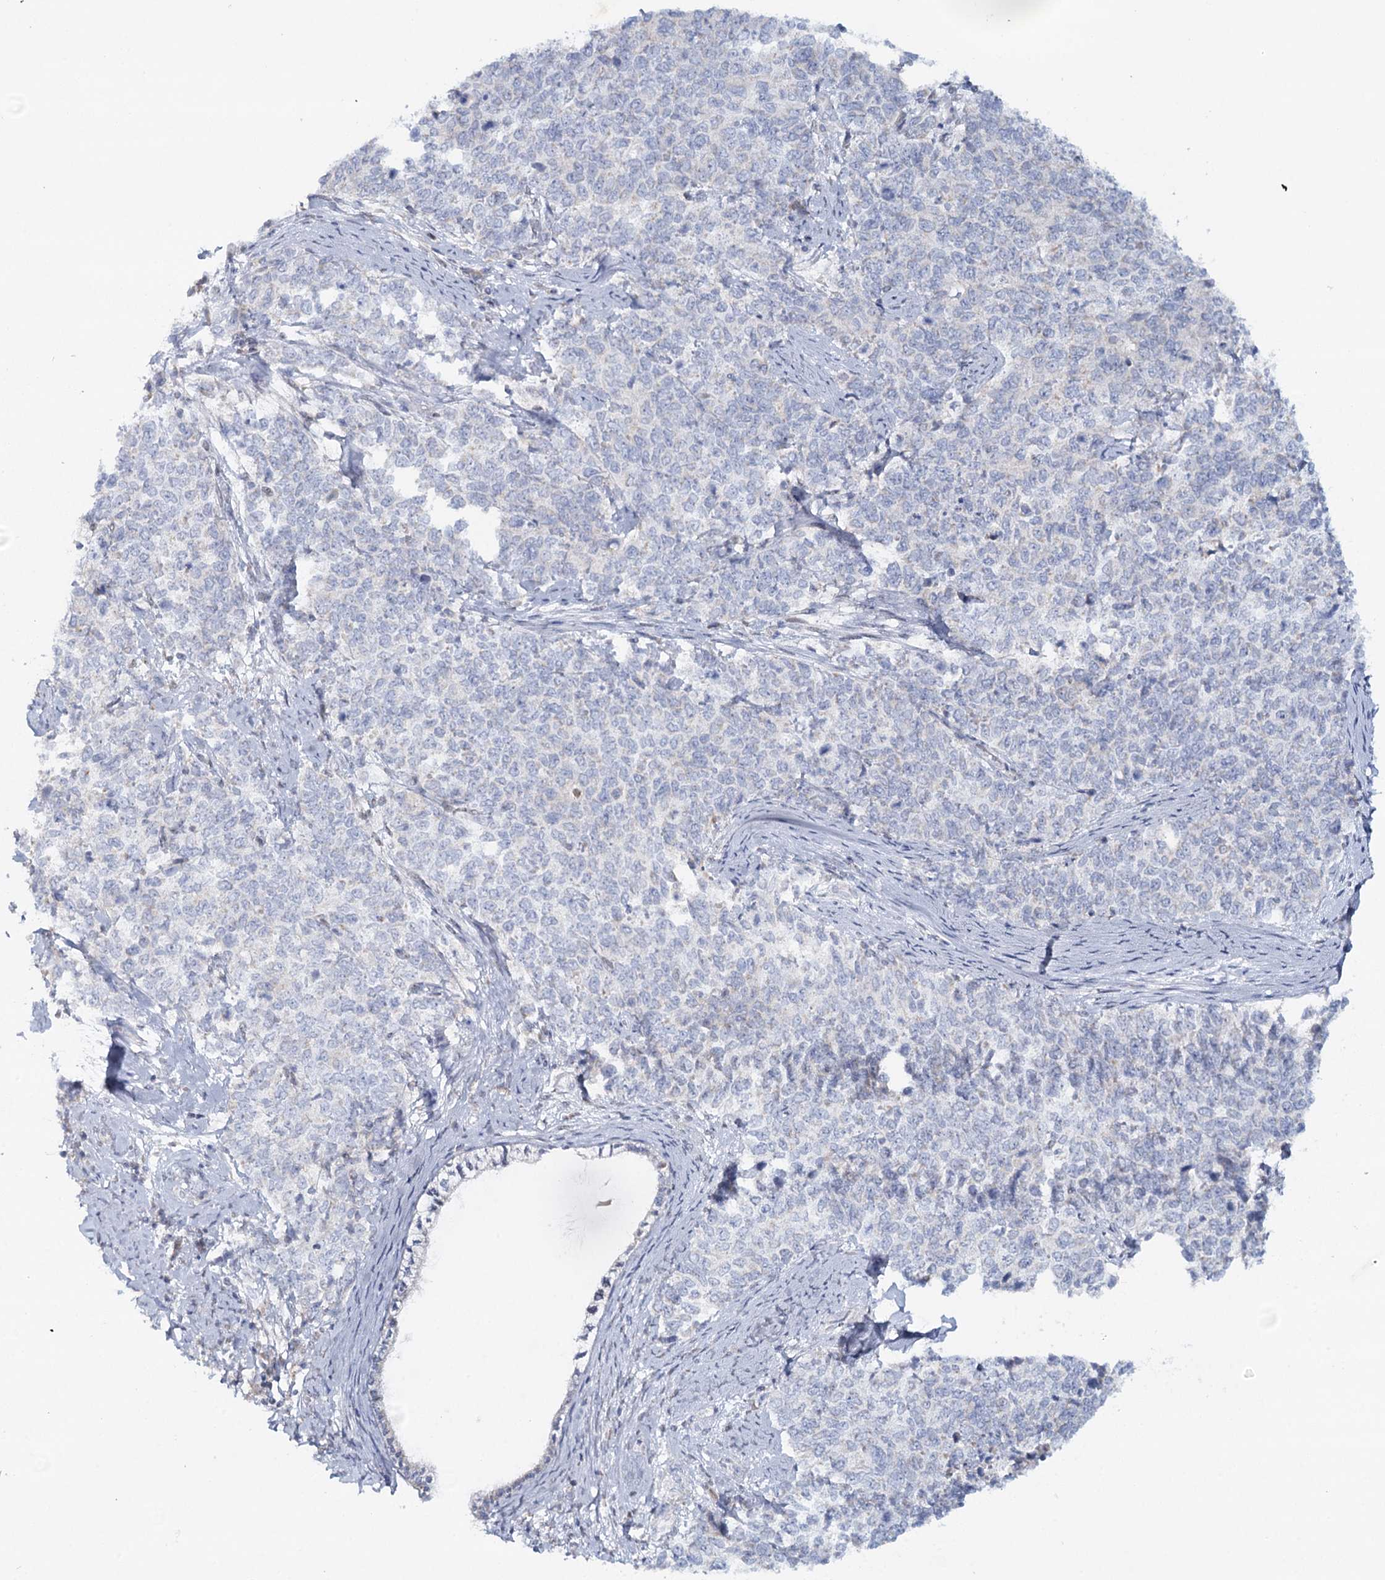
{"staining": {"intensity": "negative", "quantity": "none", "location": "none"}, "tissue": "cervical cancer", "cell_type": "Tumor cells", "image_type": "cancer", "snomed": [{"axis": "morphology", "description": "Squamous cell carcinoma, NOS"}, {"axis": "topography", "description": "Cervix"}], "caption": "The image displays no staining of tumor cells in cervical squamous cell carcinoma.", "gene": "PSAPL1", "patient": {"sex": "female", "age": 63}}